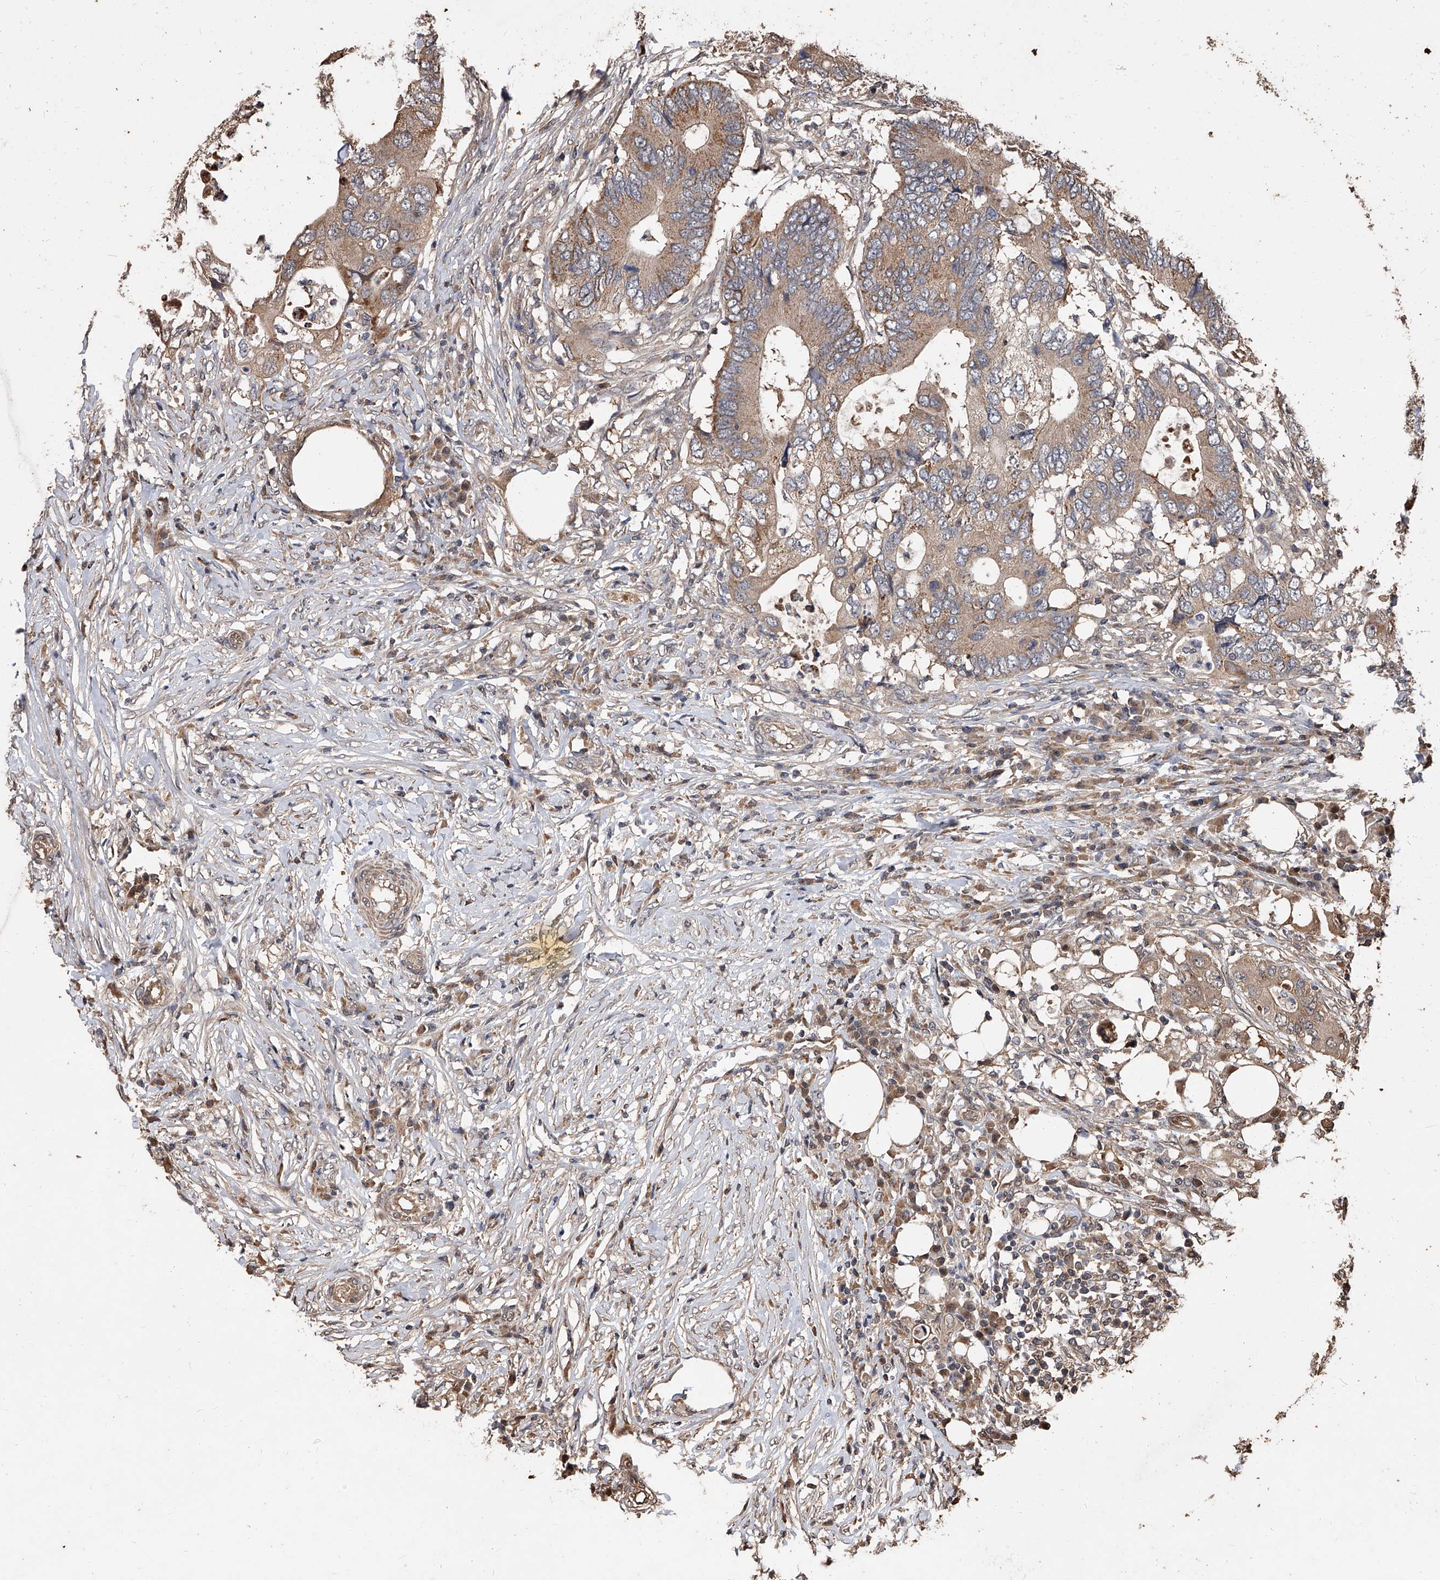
{"staining": {"intensity": "weak", "quantity": ">75%", "location": "cytoplasmic/membranous"}, "tissue": "colorectal cancer", "cell_type": "Tumor cells", "image_type": "cancer", "snomed": [{"axis": "morphology", "description": "Adenocarcinoma, NOS"}, {"axis": "topography", "description": "Colon"}], "caption": "Weak cytoplasmic/membranous staining for a protein is seen in about >75% of tumor cells of adenocarcinoma (colorectal) using IHC.", "gene": "LTV1", "patient": {"sex": "male", "age": 71}}